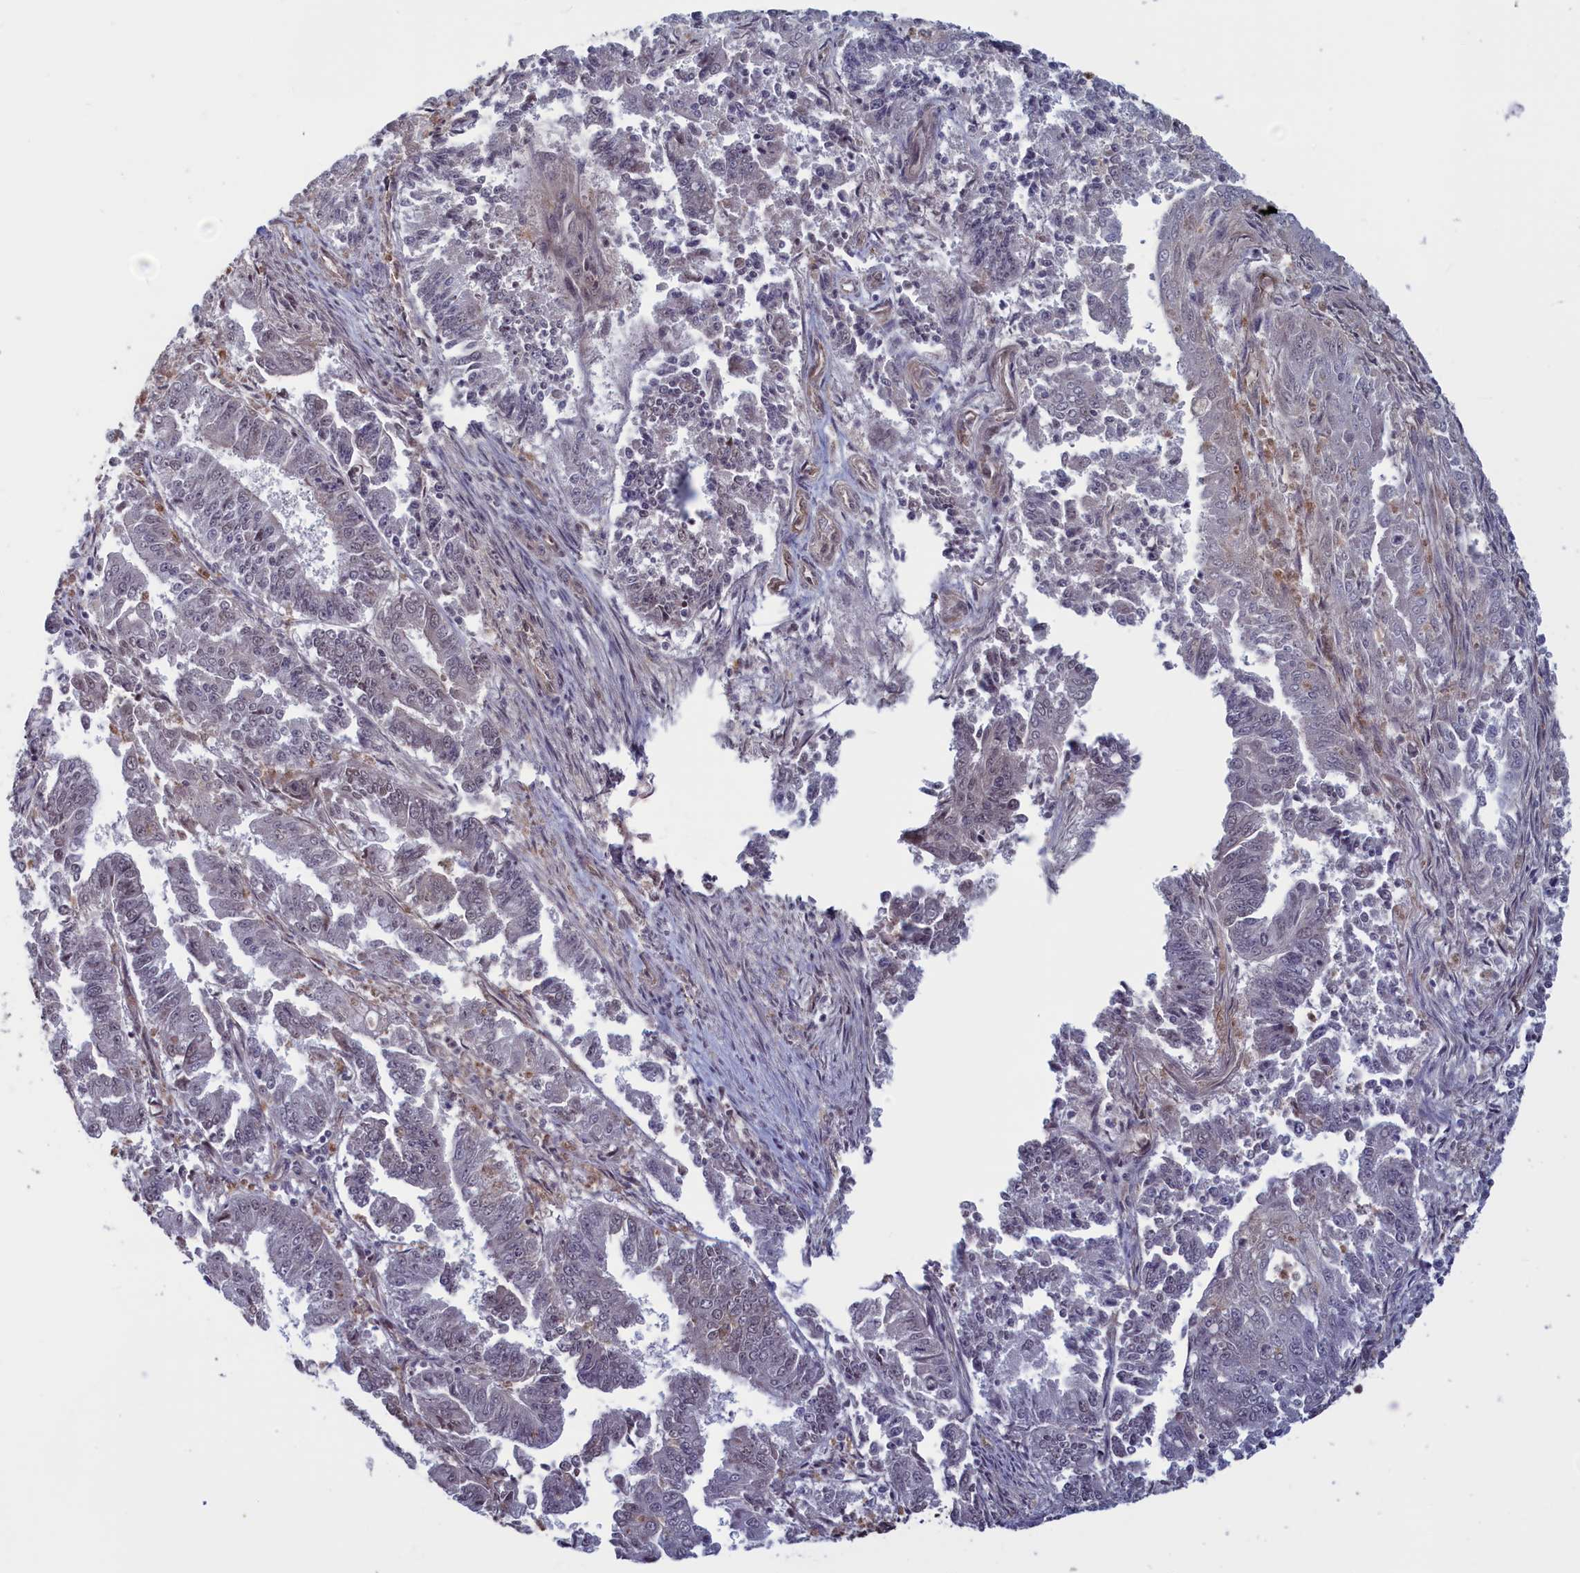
{"staining": {"intensity": "negative", "quantity": "none", "location": "none"}, "tissue": "endometrial cancer", "cell_type": "Tumor cells", "image_type": "cancer", "snomed": [{"axis": "morphology", "description": "Adenocarcinoma, NOS"}, {"axis": "topography", "description": "Endometrium"}], "caption": "Immunohistochemistry (IHC) of adenocarcinoma (endometrial) shows no positivity in tumor cells.", "gene": "PLP2", "patient": {"sex": "female", "age": 73}}